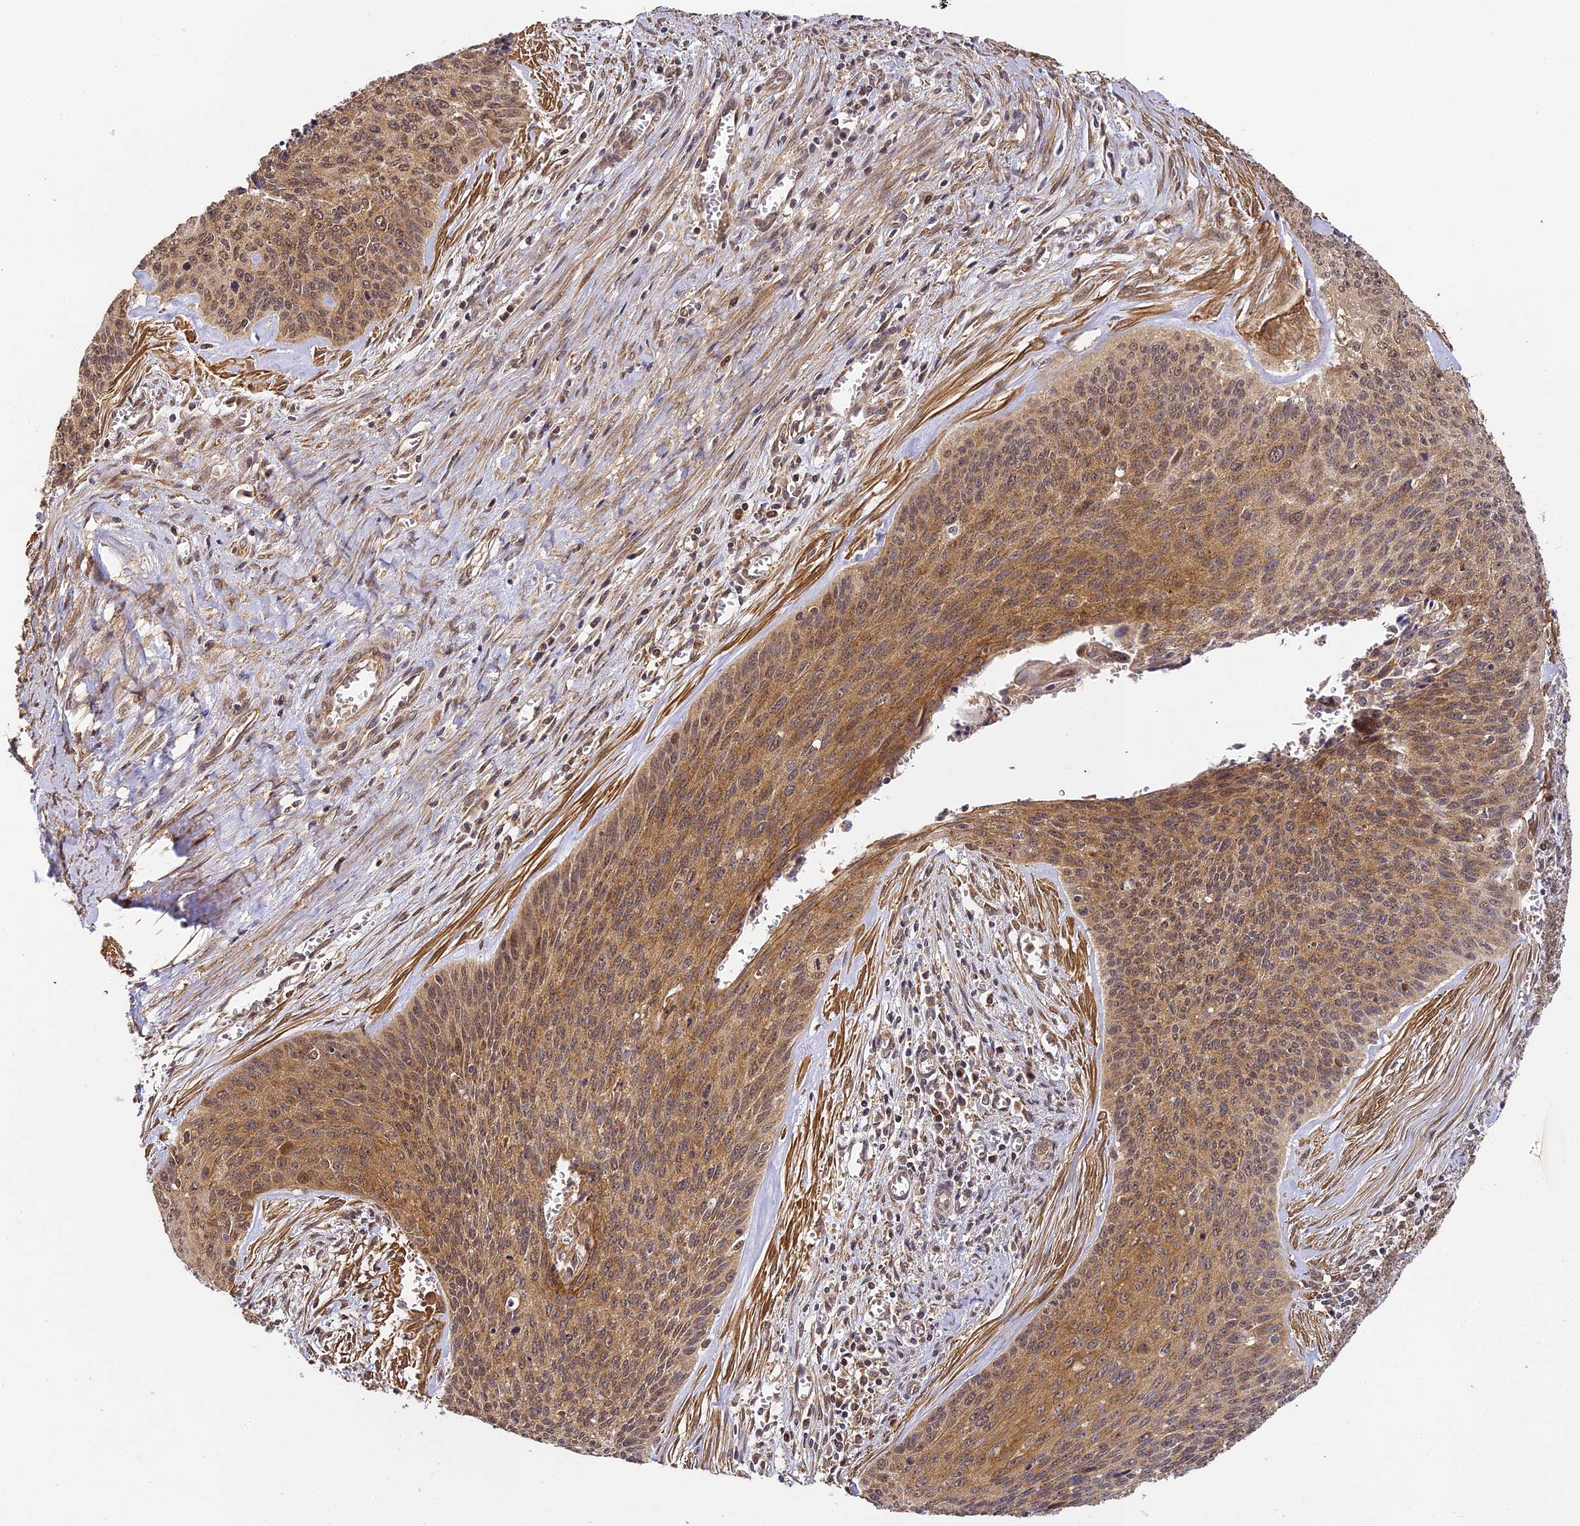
{"staining": {"intensity": "moderate", "quantity": ">75%", "location": "cytoplasmic/membranous,nuclear"}, "tissue": "cervical cancer", "cell_type": "Tumor cells", "image_type": "cancer", "snomed": [{"axis": "morphology", "description": "Squamous cell carcinoma, NOS"}, {"axis": "topography", "description": "Cervix"}], "caption": "Brown immunohistochemical staining in cervical squamous cell carcinoma demonstrates moderate cytoplasmic/membranous and nuclear positivity in about >75% of tumor cells.", "gene": "ZNF443", "patient": {"sex": "female", "age": 55}}